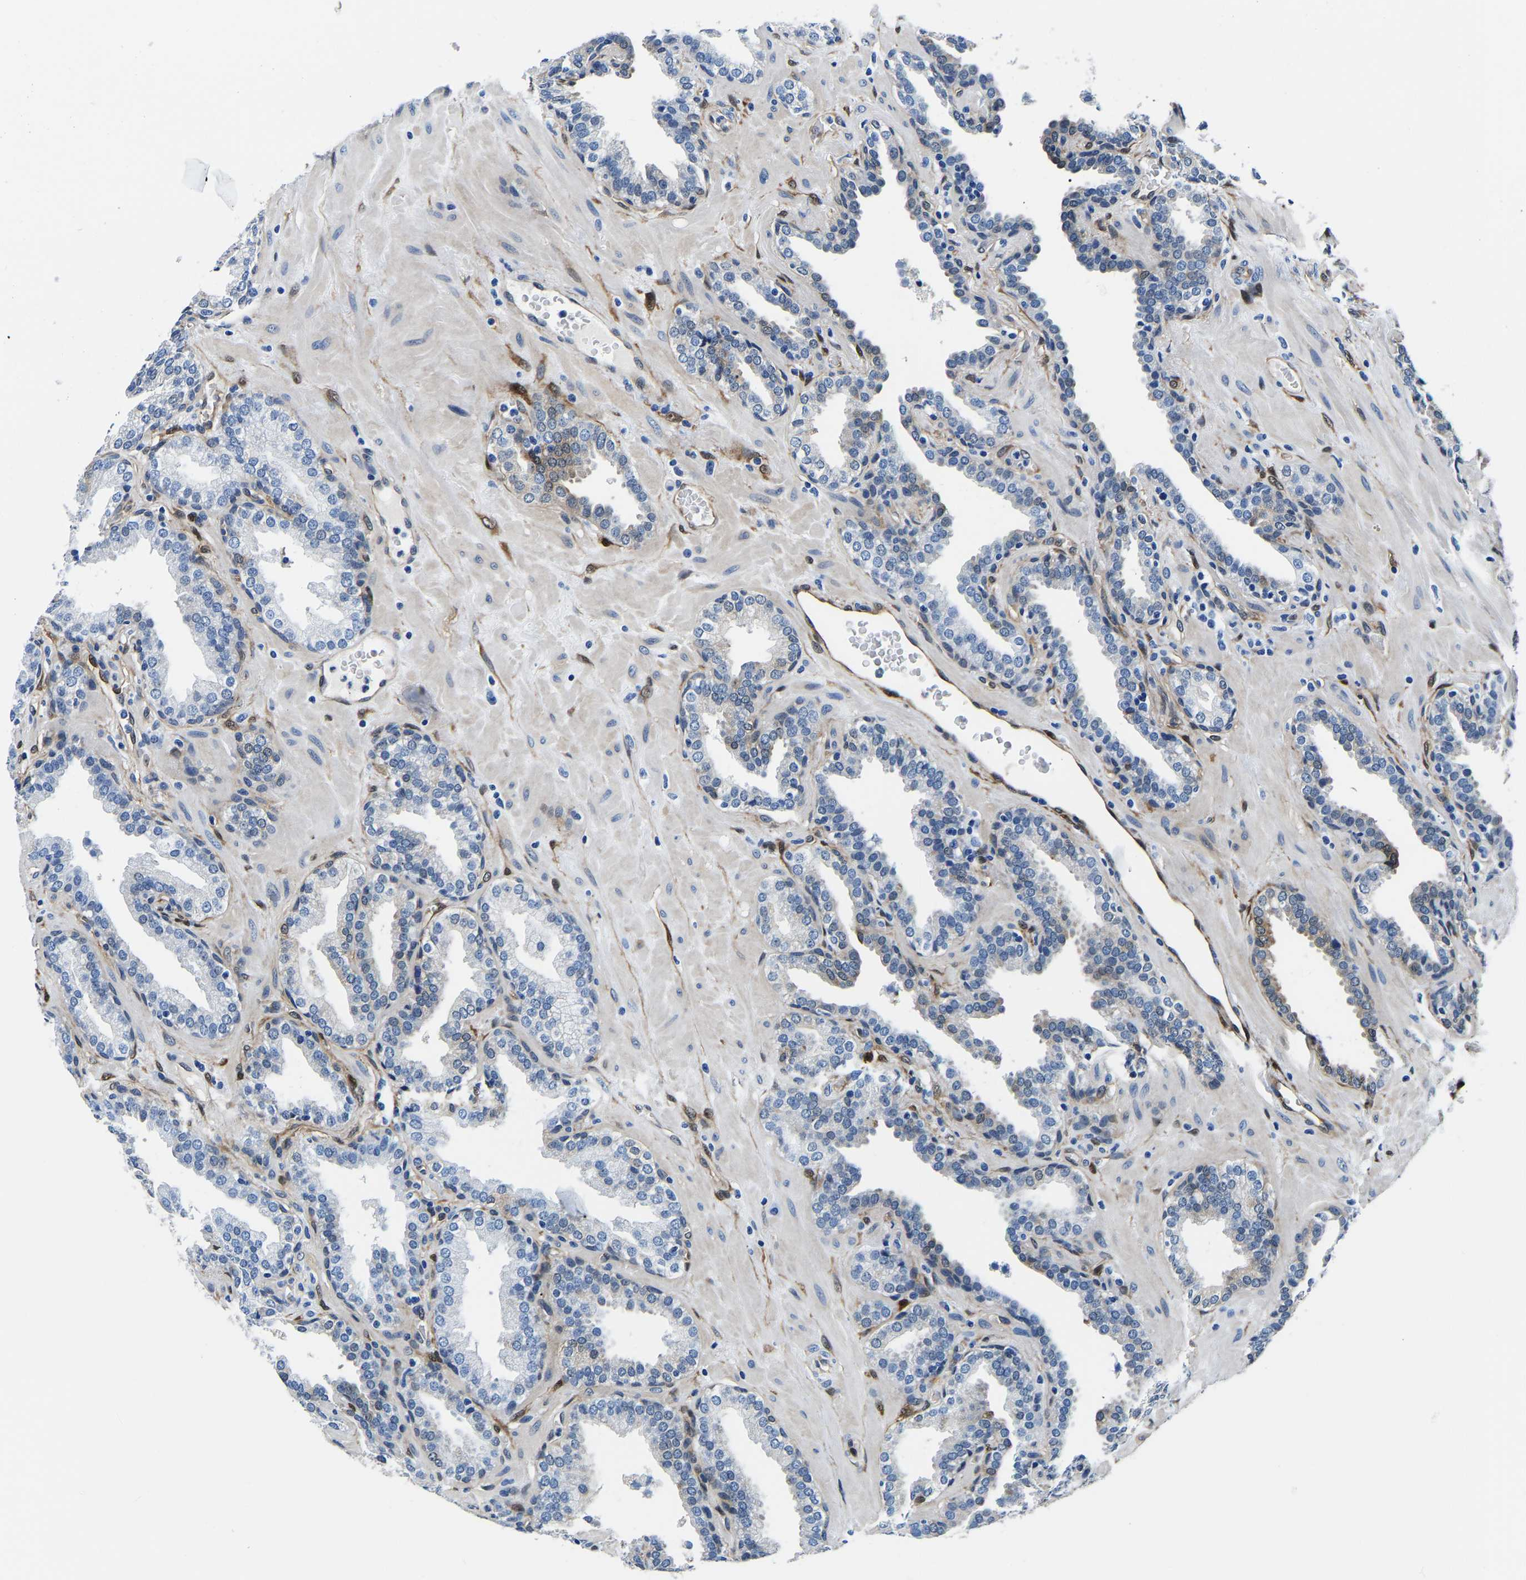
{"staining": {"intensity": "negative", "quantity": "none", "location": "none"}, "tissue": "prostate", "cell_type": "Glandular cells", "image_type": "normal", "snomed": [{"axis": "morphology", "description": "Normal tissue, NOS"}, {"axis": "topography", "description": "Prostate"}], "caption": "Photomicrograph shows no protein staining in glandular cells of unremarkable prostate. (DAB (3,3'-diaminobenzidine) immunohistochemistry with hematoxylin counter stain).", "gene": "S100A13", "patient": {"sex": "male", "age": 51}}